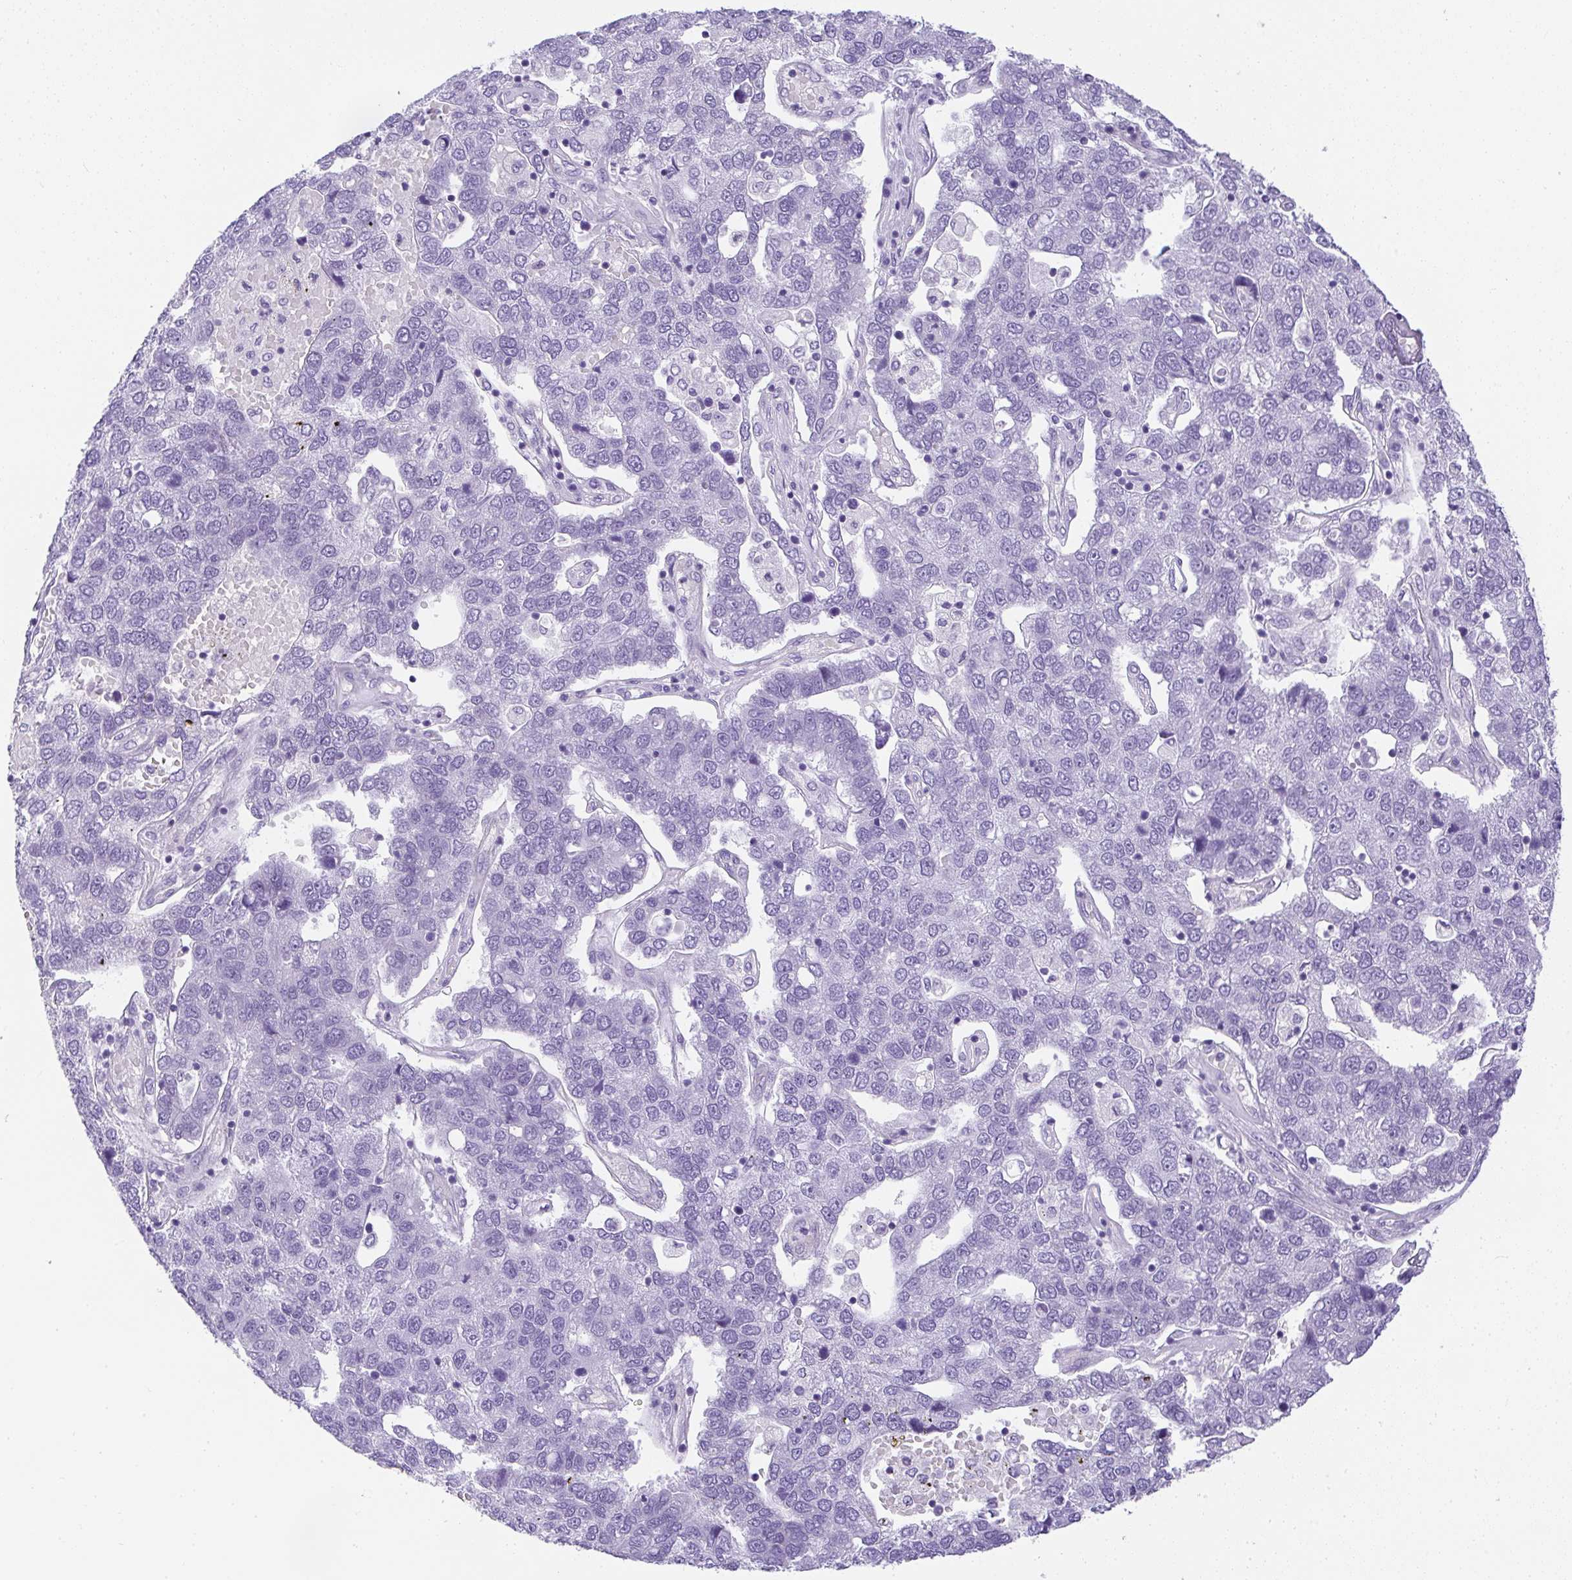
{"staining": {"intensity": "negative", "quantity": "none", "location": "none"}, "tissue": "pancreatic cancer", "cell_type": "Tumor cells", "image_type": "cancer", "snomed": [{"axis": "morphology", "description": "Adenocarcinoma, NOS"}, {"axis": "topography", "description": "Pancreas"}], "caption": "Immunohistochemical staining of human pancreatic cancer displays no significant staining in tumor cells.", "gene": "PLPPR3", "patient": {"sex": "female", "age": 61}}